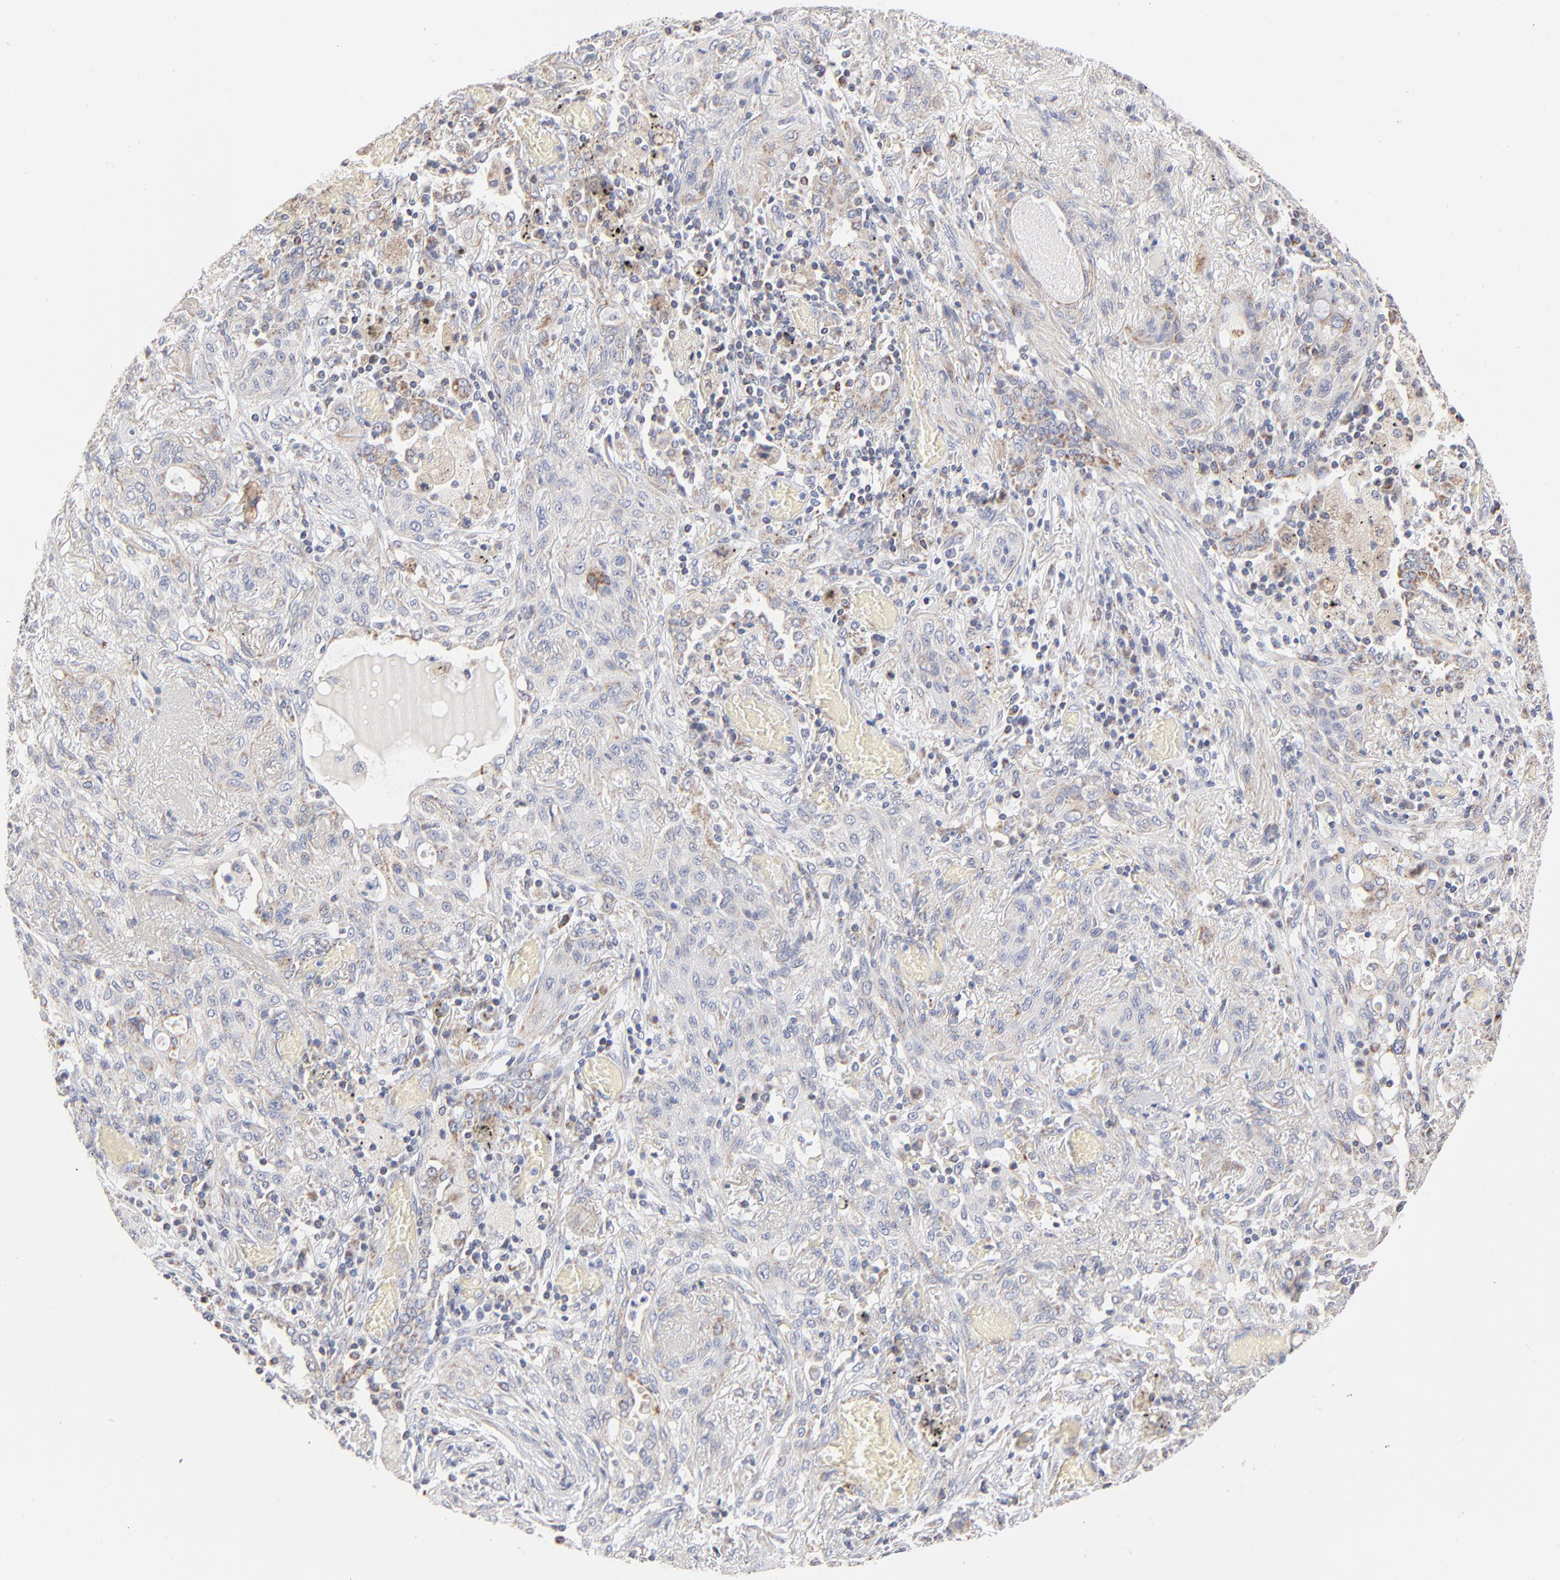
{"staining": {"intensity": "moderate", "quantity": "<25%", "location": "cytoplasmic/membranous"}, "tissue": "lung cancer", "cell_type": "Tumor cells", "image_type": "cancer", "snomed": [{"axis": "morphology", "description": "Squamous cell carcinoma, NOS"}, {"axis": "topography", "description": "Lung"}], "caption": "High-power microscopy captured an immunohistochemistry (IHC) image of lung squamous cell carcinoma, revealing moderate cytoplasmic/membranous staining in about <25% of tumor cells. The staining was performed using DAB (3,3'-diaminobenzidine) to visualize the protein expression in brown, while the nuclei were stained in blue with hematoxylin (Magnification: 20x).", "gene": "MRPL58", "patient": {"sex": "female", "age": 47}}